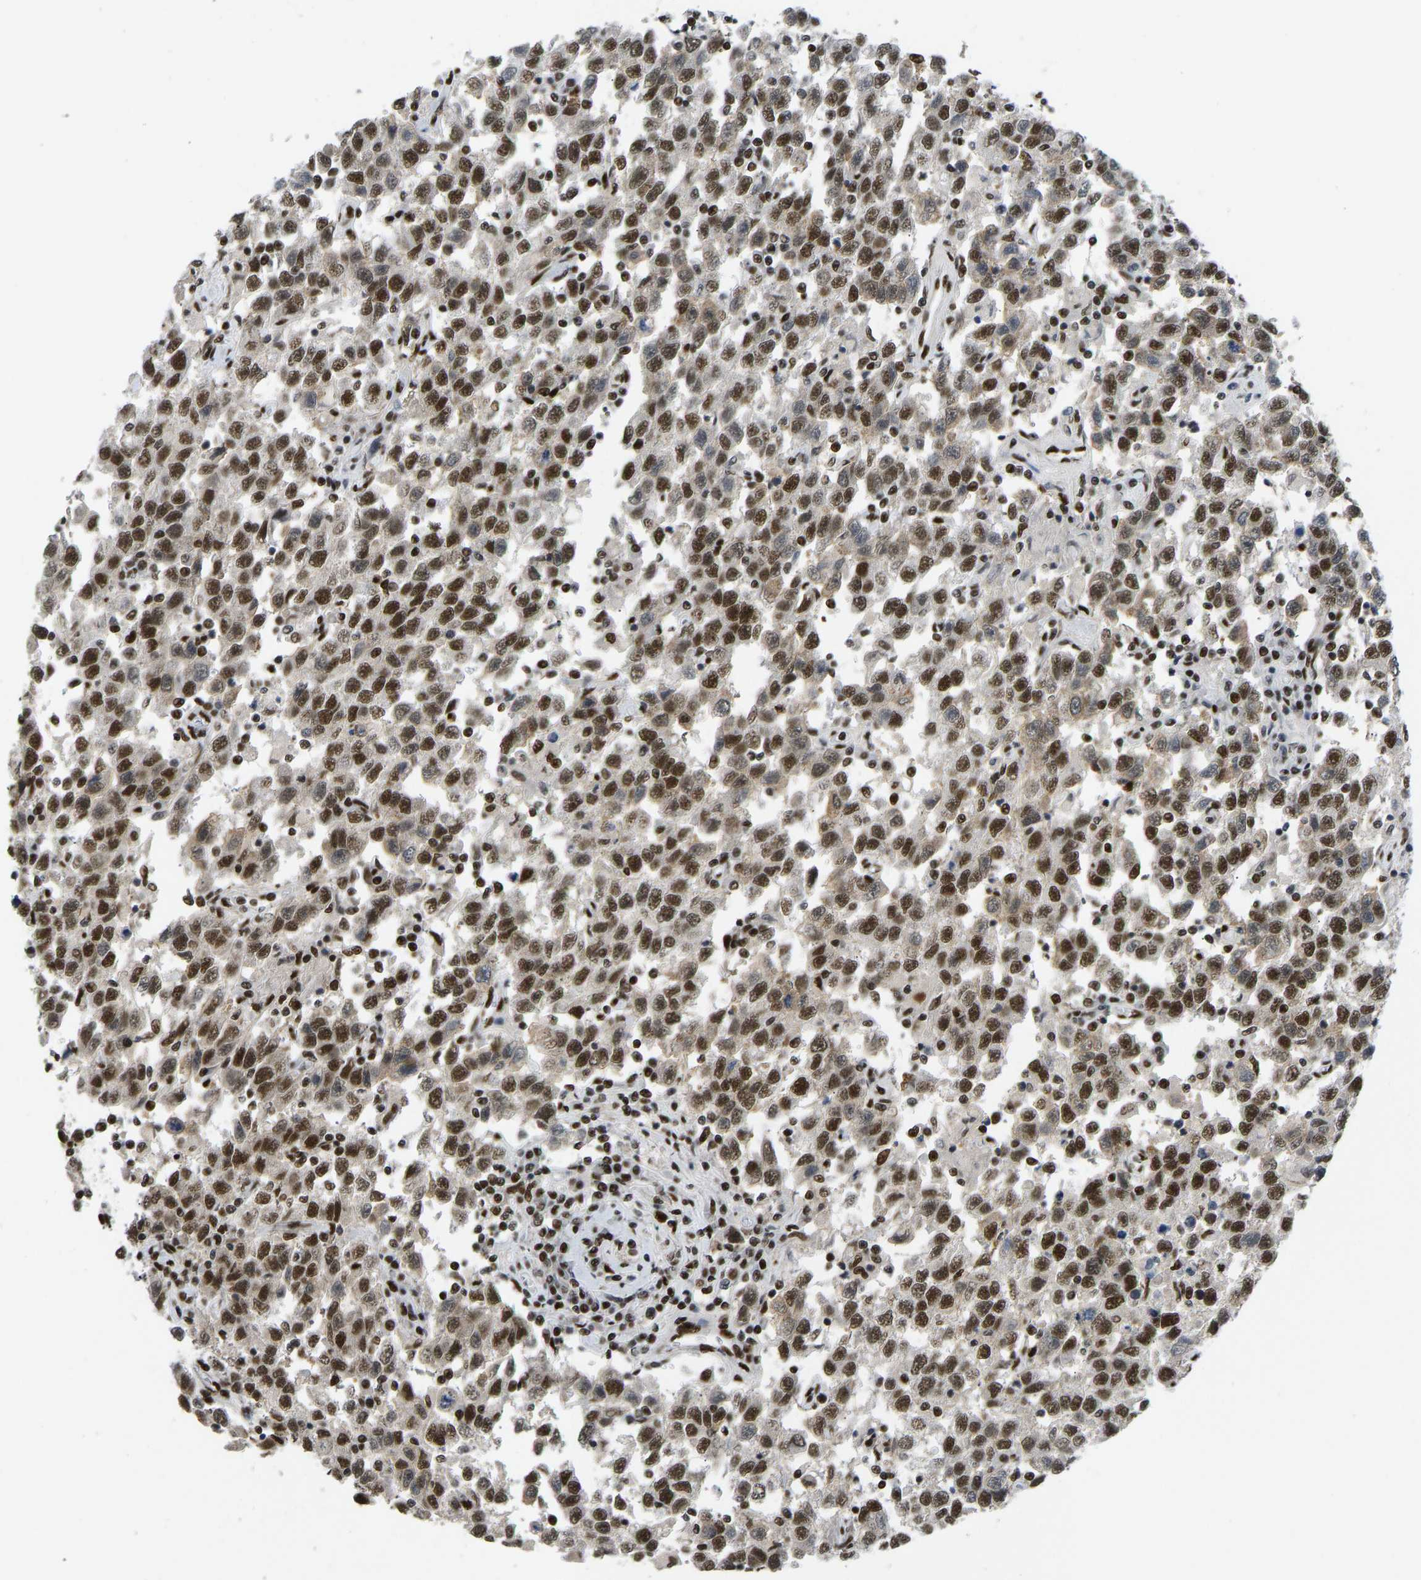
{"staining": {"intensity": "strong", "quantity": ">75%", "location": "nuclear"}, "tissue": "testis cancer", "cell_type": "Tumor cells", "image_type": "cancer", "snomed": [{"axis": "morphology", "description": "Seminoma, NOS"}, {"axis": "topography", "description": "Testis"}], "caption": "DAB immunohistochemical staining of human testis cancer (seminoma) reveals strong nuclear protein expression in about >75% of tumor cells. The staining is performed using DAB (3,3'-diaminobenzidine) brown chromogen to label protein expression. The nuclei are counter-stained blue using hematoxylin.", "gene": "FOXK1", "patient": {"sex": "male", "age": 41}}